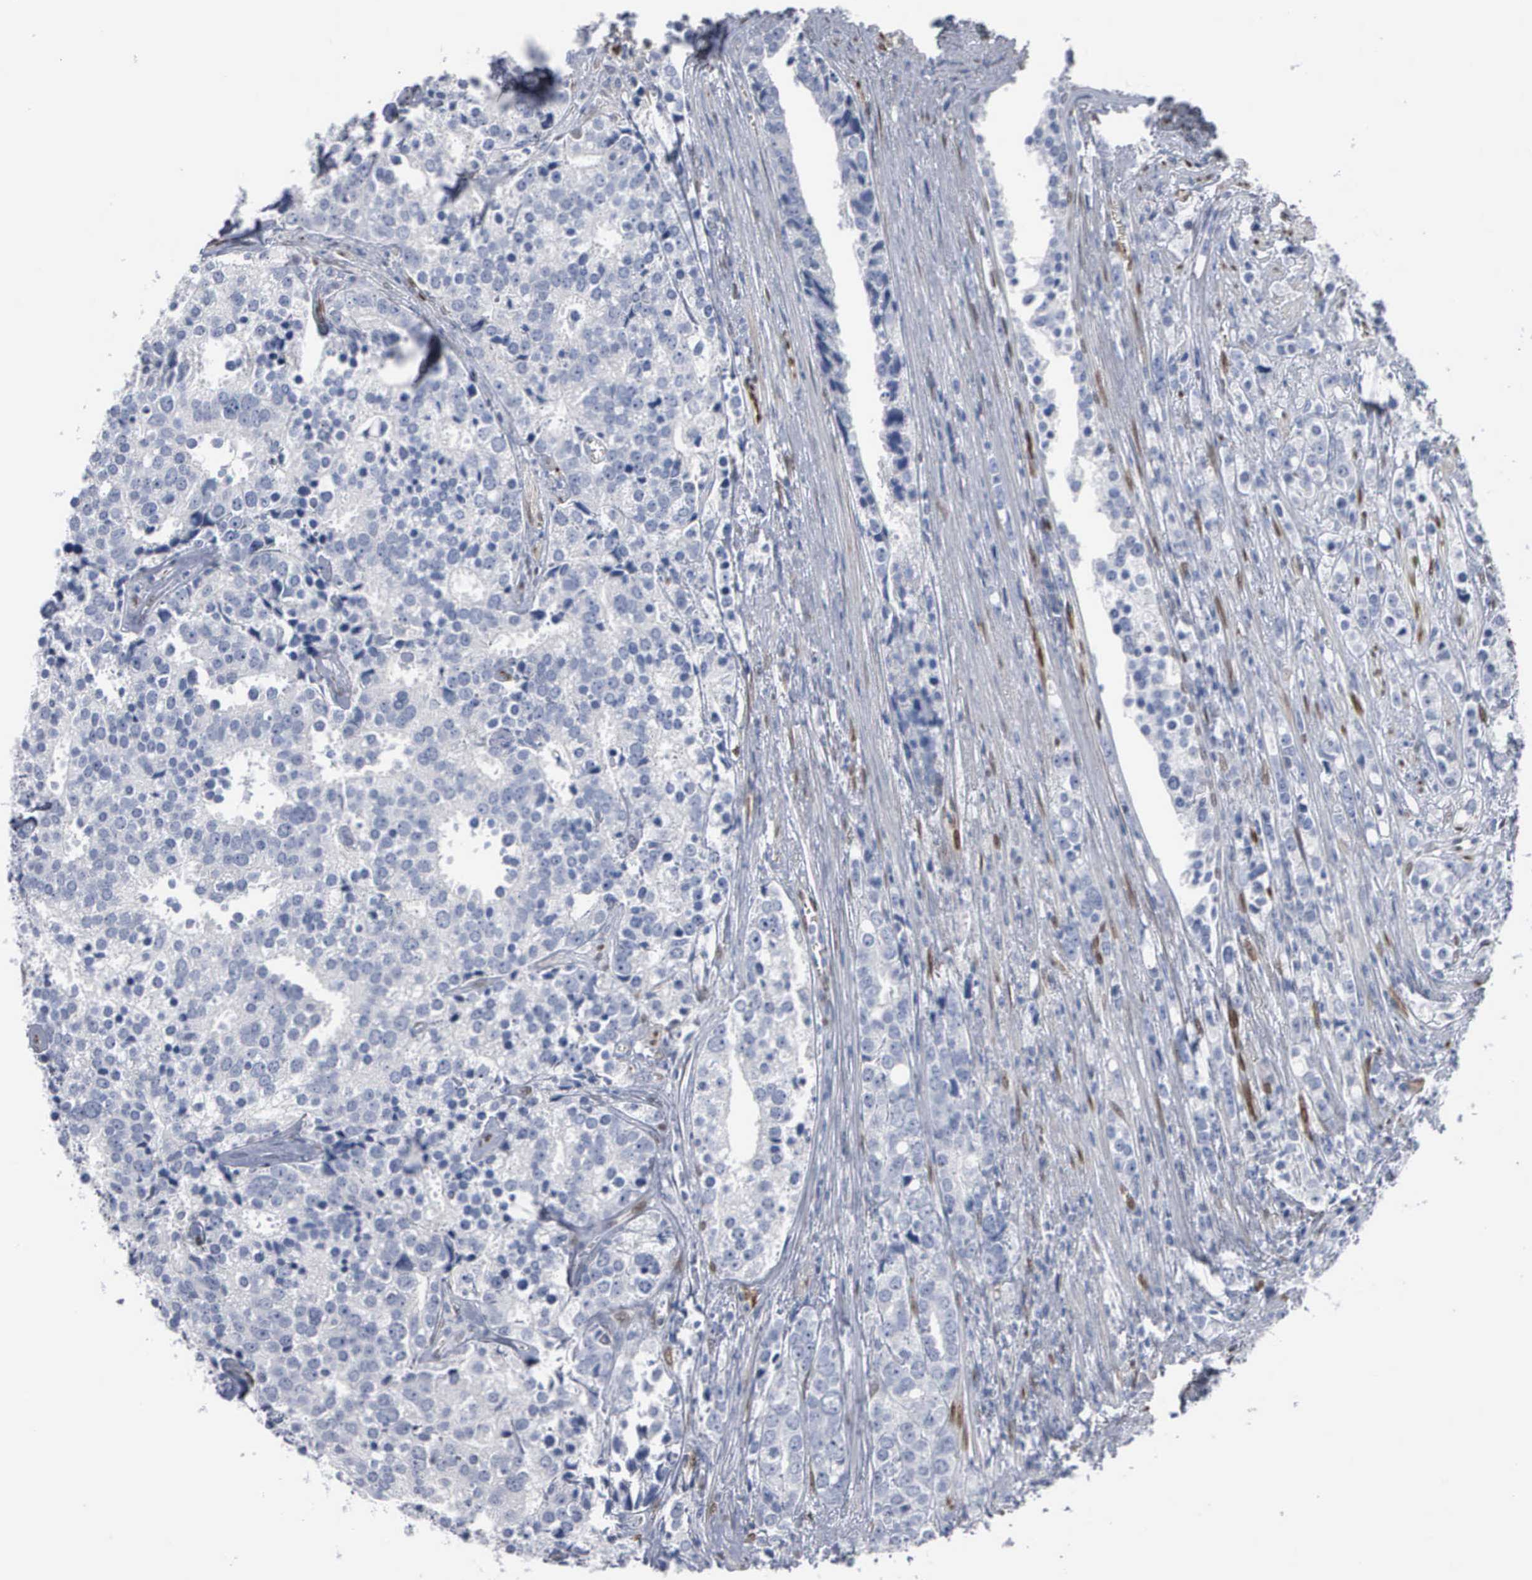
{"staining": {"intensity": "negative", "quantity": "none", "location": "none"}, "tissue": "prostate cancer", "cell_type": "Tumor cells", "image_type": "cancer", "snomed": [{"axis": "morphology", "description": "Adenocarcinoma, High grade"}, {"axis": "topography", "description": "Prostate"}], "caption": "Immunohistochemistry (IHC) histopathology image of neoplastic tissue: high-grade adenocarcinoma (prostate) stained with DAB (3,3'-diaminobenzidine) demonstrates no significant protein positivity in tumor cells.", "gene": "FGF2", "patient": {"sex": "male", "age": 71}}